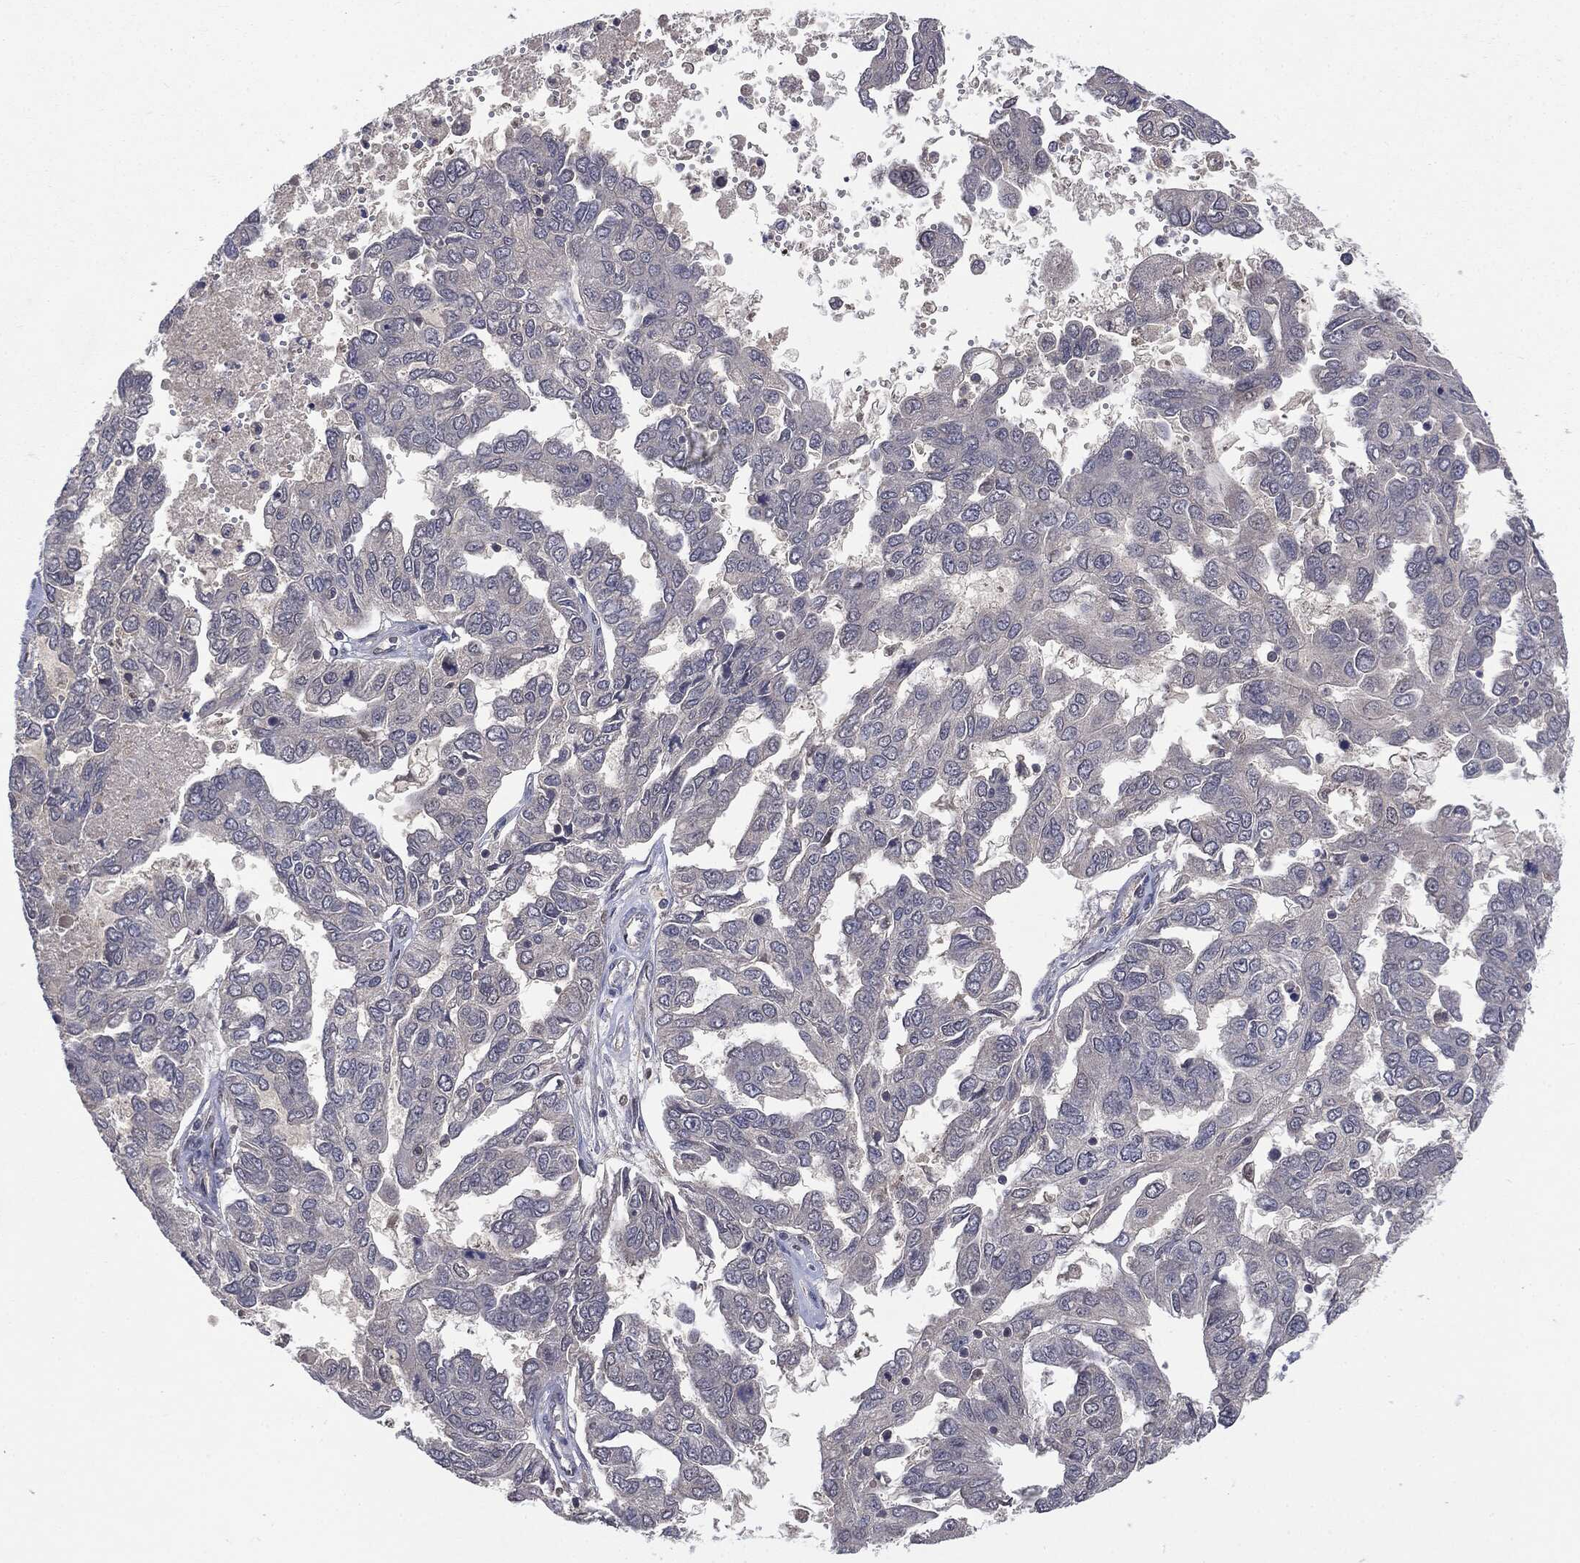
{"staining": {"intensity": "negative", "quantity": "none", "location": "none"}, "tissue": "ovarian cancer", "cell_type": "Tumor cells", "image_type": "cancer", "snomed": [{"axis": "morphology", "description": "Cystadenocarcinoma, serous, NOS"}, {"axis": "topography", "description": "Ovary"}], "caption": "This is an immunohistochemistry histopathology image of ovarian cancer (serous cystadenocarcinoma). There is no expression in tumor cells.", "gene": "PTPA", "patient": {"sex": "female", "age": 53}}